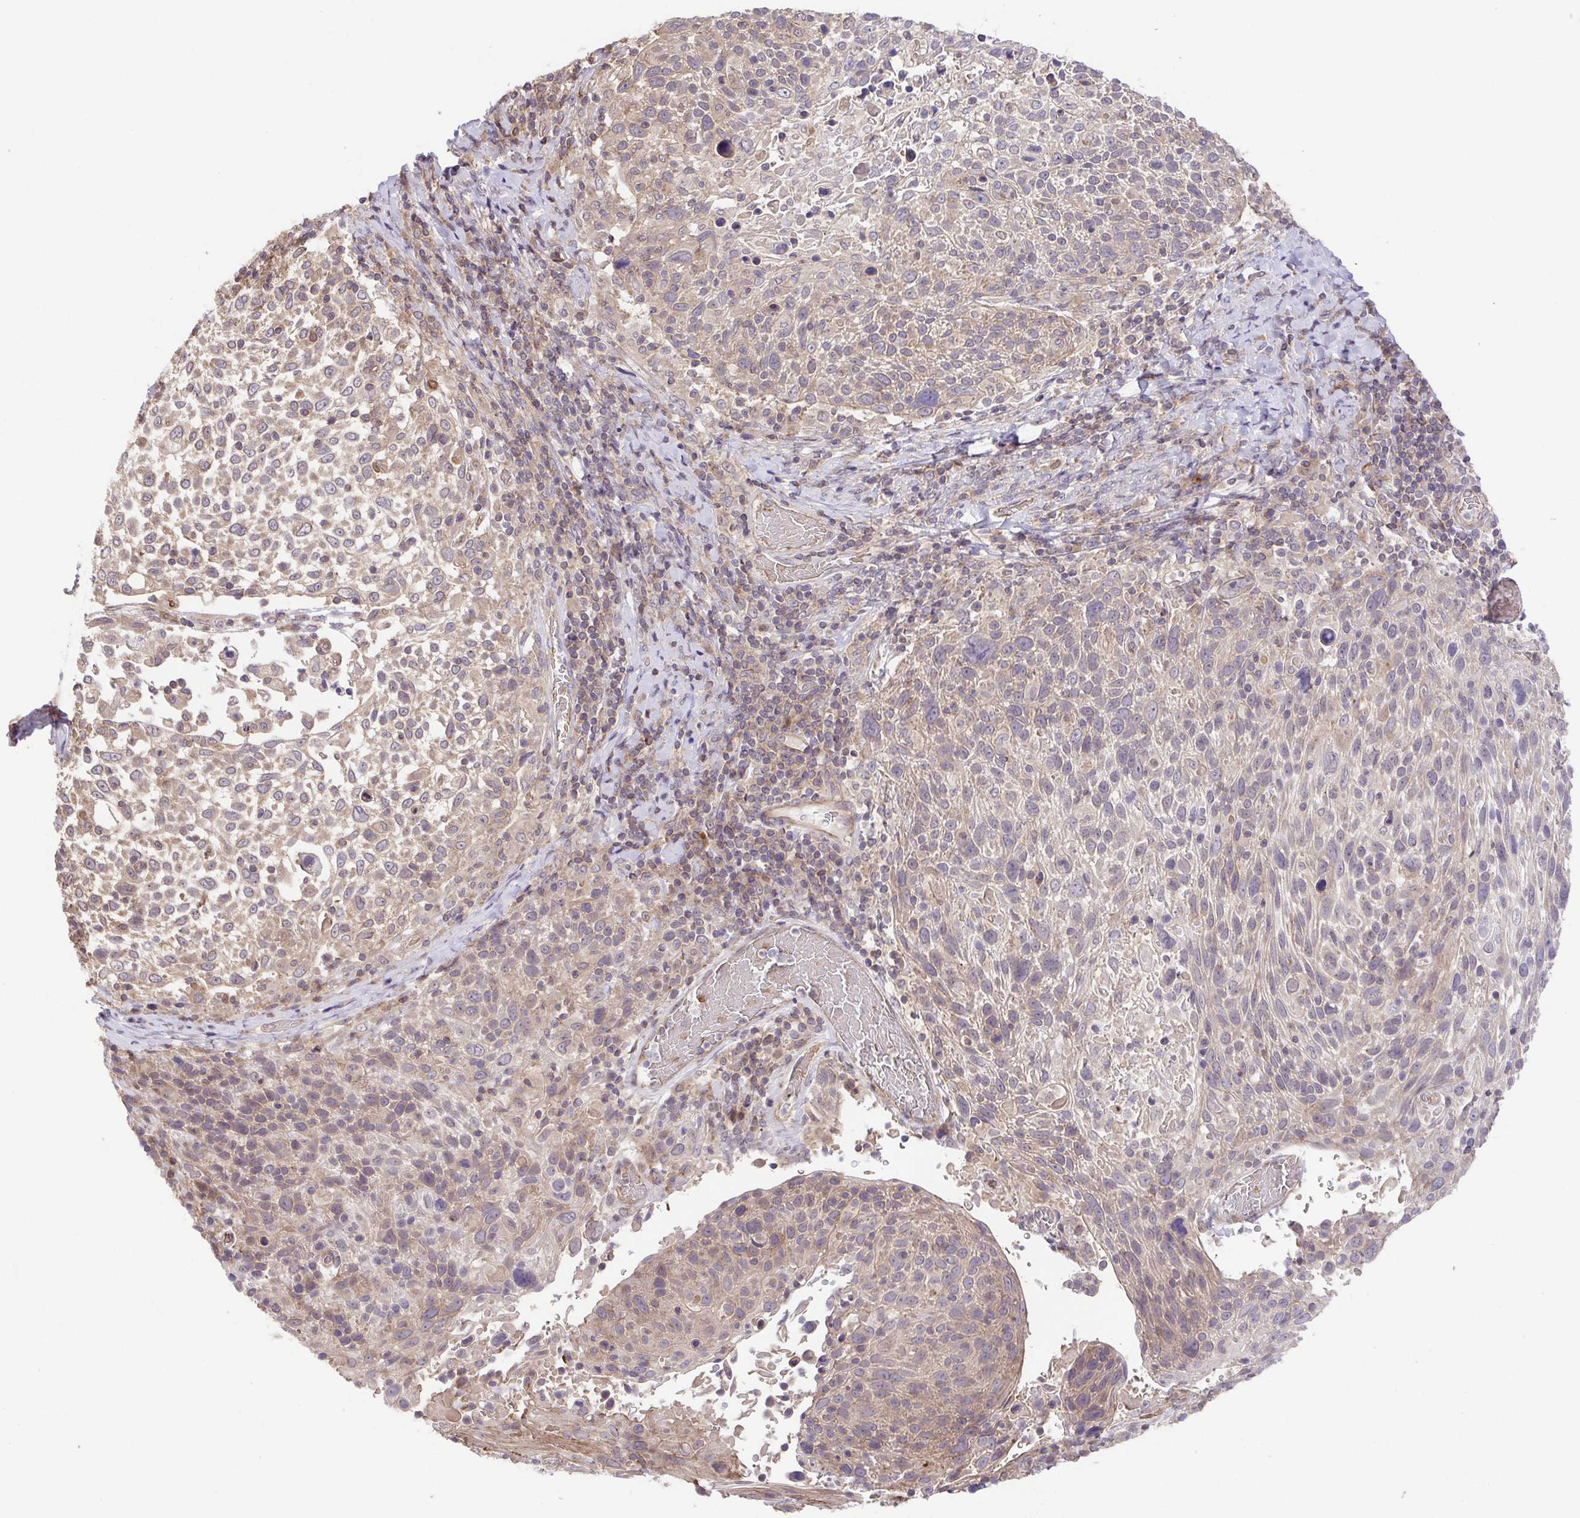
{"staining": {"intensity": "weak", "quantity": ">75%", "location": "cytoplasmic/membranous"}, "tissue": "cervical cancer", "cell_type": "Tumor cells", "image_type": "cancer", "snomed": [{"axis": "morphology", "description": "Squamous cell carcinoma, NOS"}, {"axis": "topography", "description": "Cervix"}], "caption": "Immunohistochemical staining of cervical cancer (squamous cell carcinoma) demonstrates low levels of weak cytoplasmic/membranous protein positivity in approximately >75% of tumor cells.", "gene": "IDE", "patient": {"sex": "female", "age": 61}}